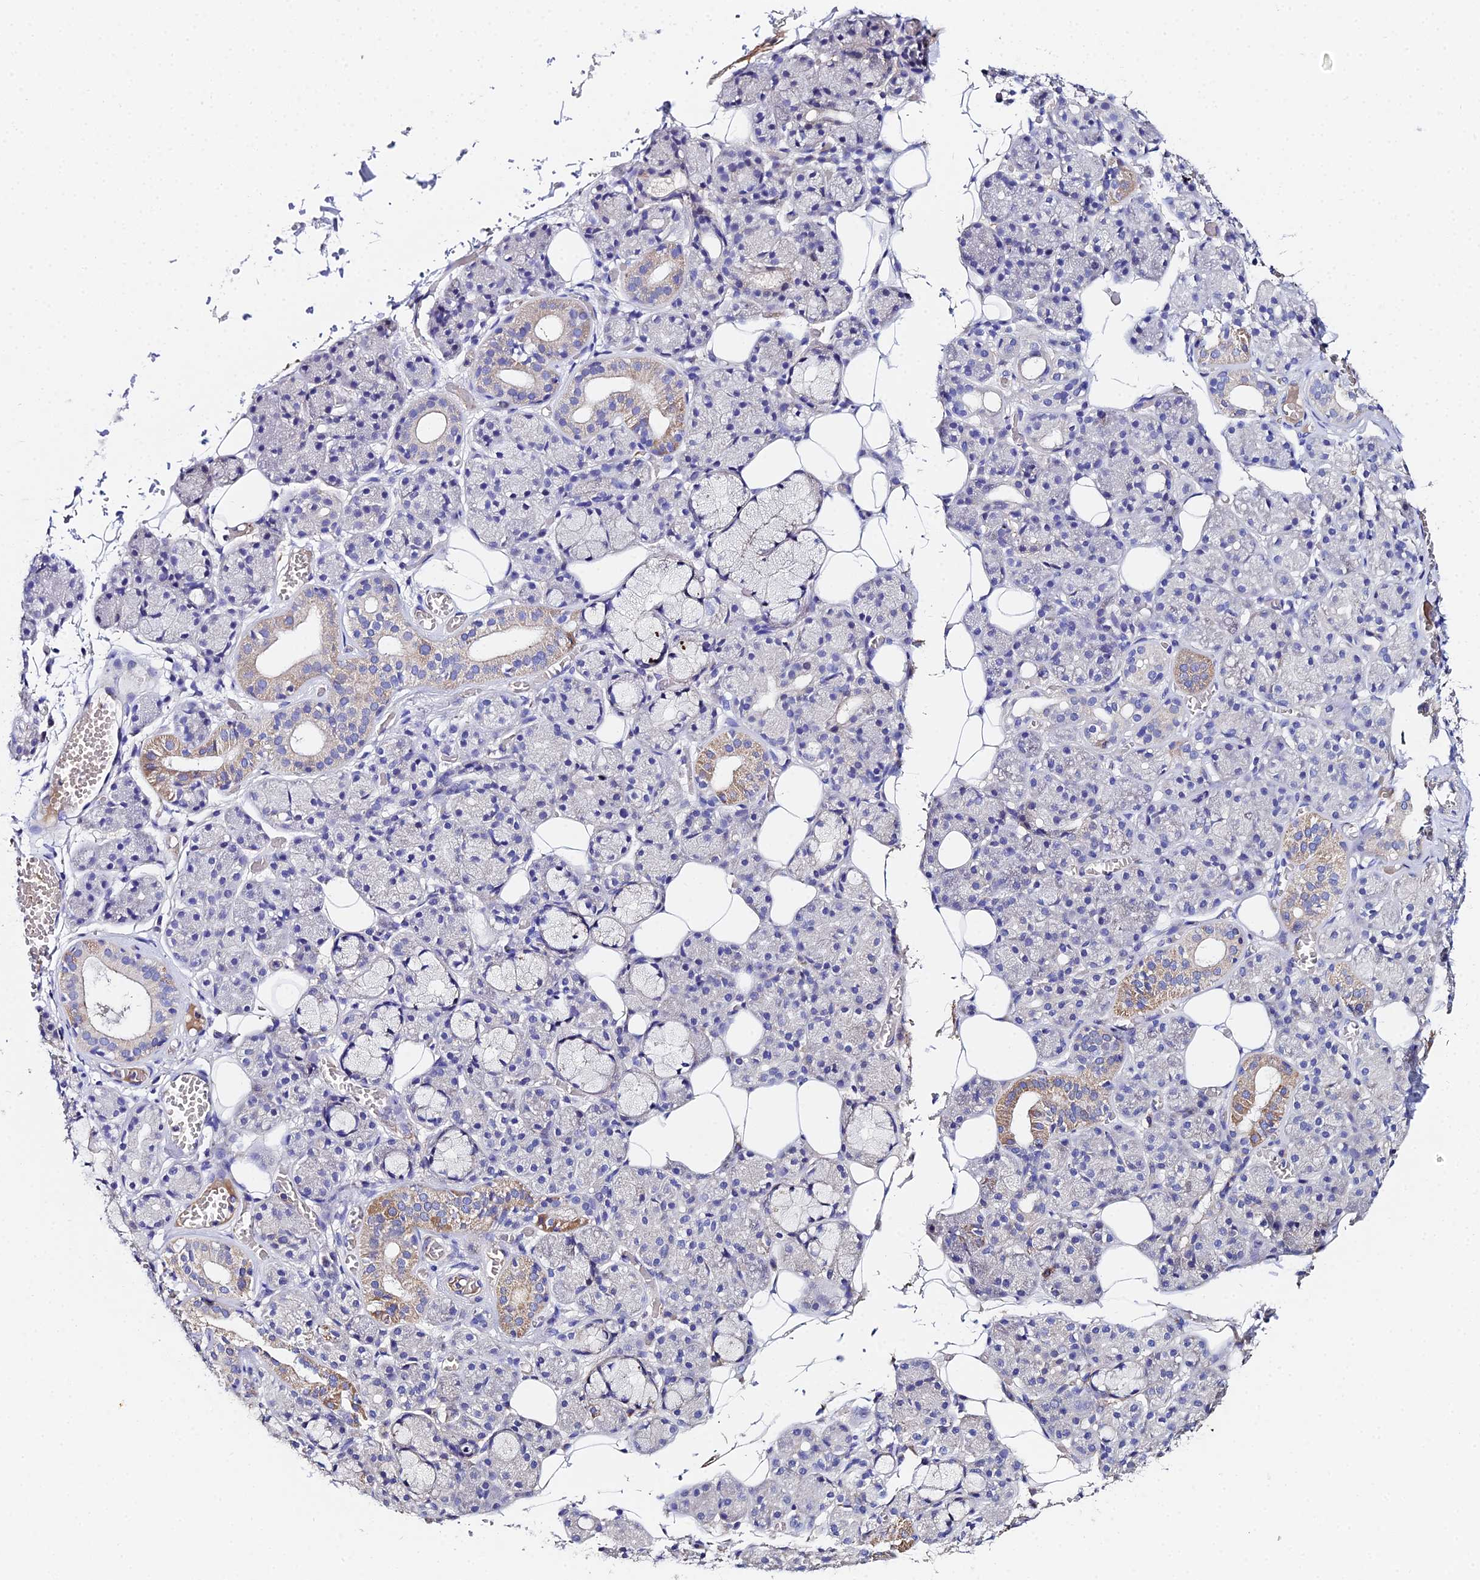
{"staining": {"intensity": "moderate", "quantity": "<25%", "location": "cytoplasmic/membranous"}, "tissue": "salivary gland", "cell_type": "Glandular cells", "image_type": "normal", "snomed": [{"axis": "morphology", "description": "Normal tissue, NOS"}, {"axis": "topography", "description": "Salivary gland"}], "caption": "Moderate cytoplasmic/membranous expression for a protein is appreciated in about <25% of glandular cells of benign salivary gland using immunohistochemistry (IHC).", "gene": "UBE2L3", "patient": {"sex": "male", "age": 63}}